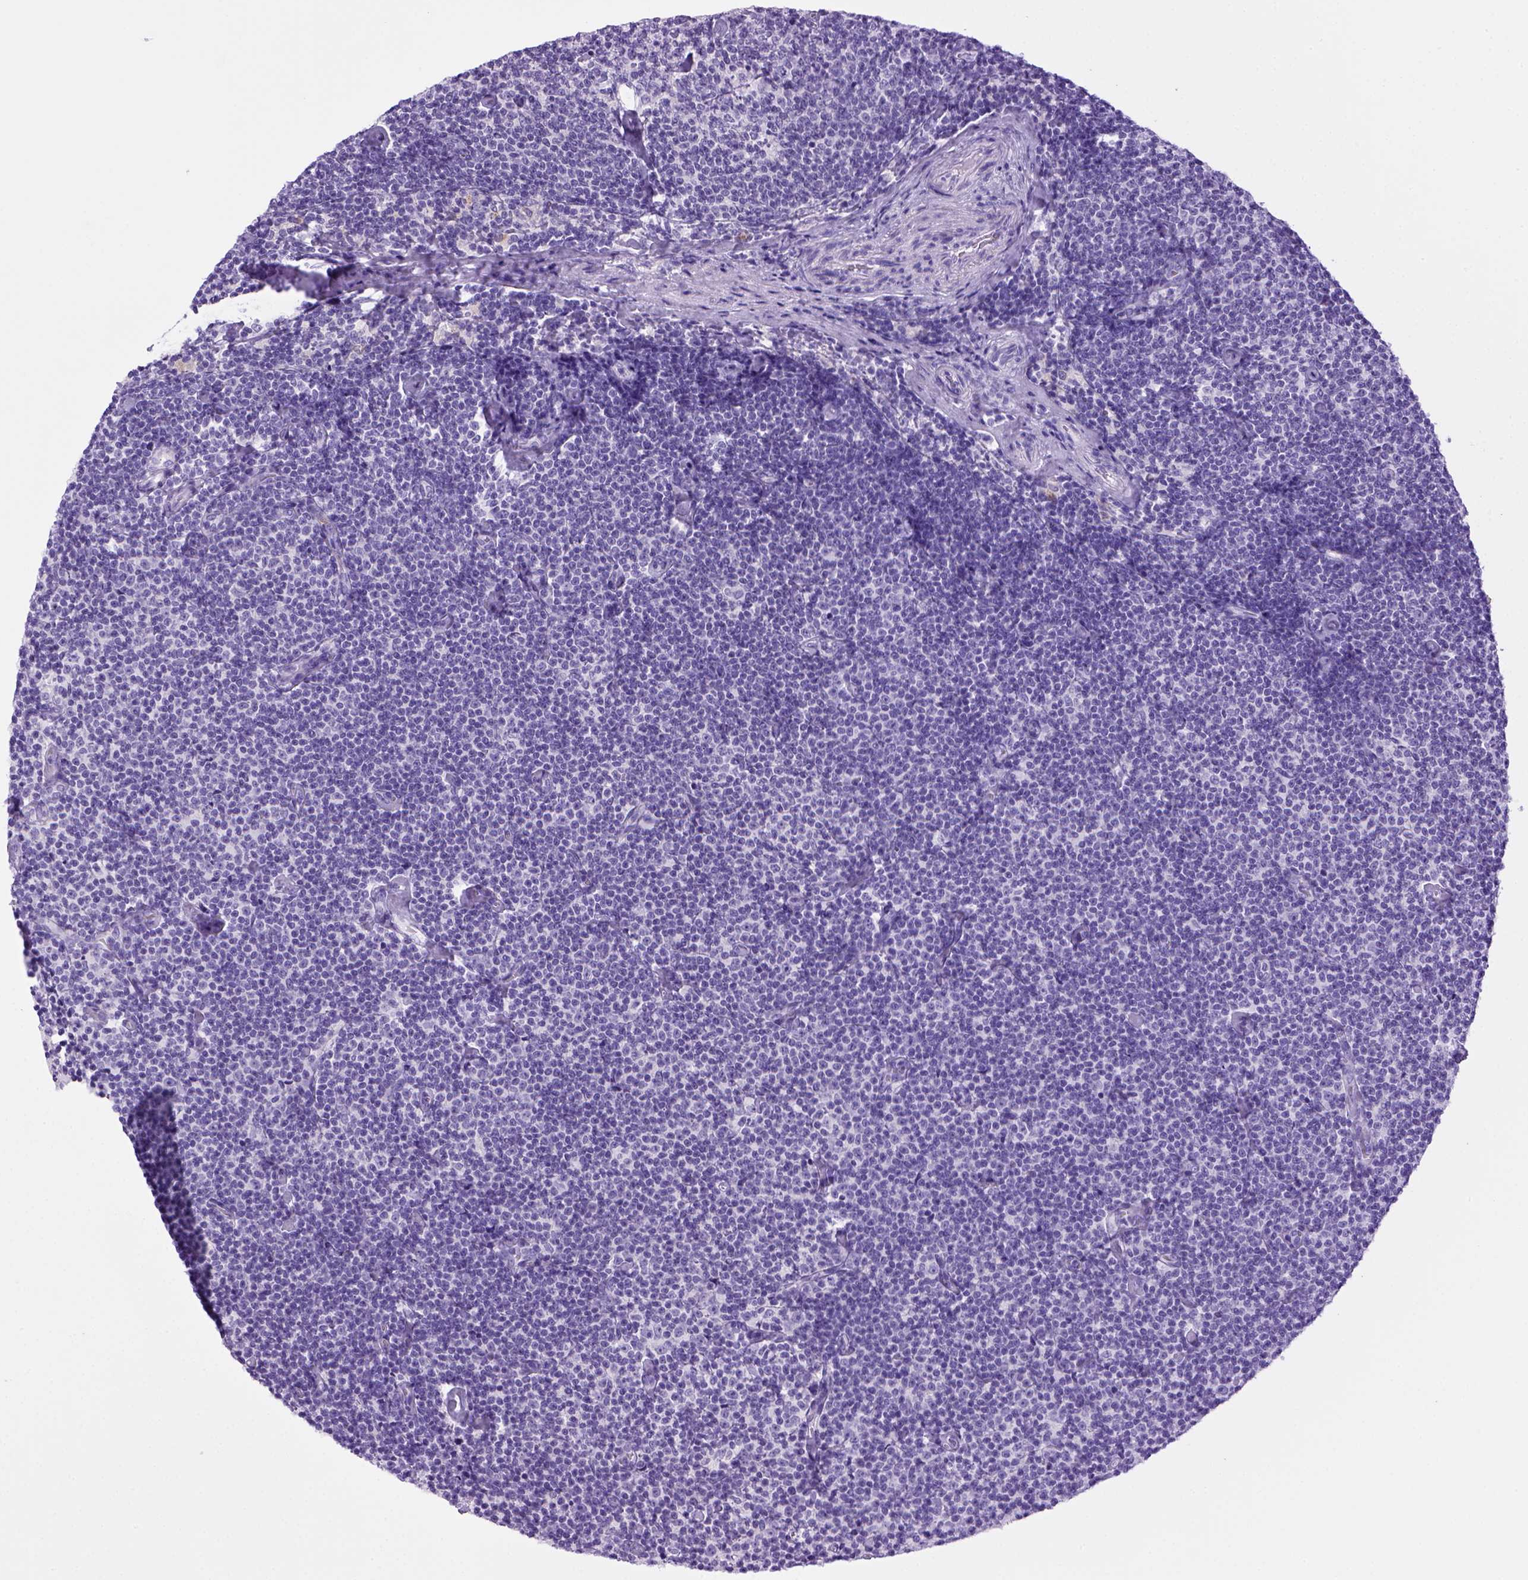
{"staining": {"intensity": "negative", "quantity": "none", "location": "none"}, "tissue": "lymphoma", "cell_type": "Tumor cells", "image_type": "cancer", "snomed": [{"axis": "morphology", "description": "Malignant lymphoma, non-Hodgkin's type, Low grade"}, {"axis": "topography", "description": "Lymph node"}], "caption": "Tumor cells are negative for brown protein staining in lymphoma. The staining was performed using DAB to visualize the protein expression in brown, while the nuclei were stained in blue with hematoxylin (Magnification: 20x).", "gene": "SGCG", "patient": {"sex": "male", "age": 81}}